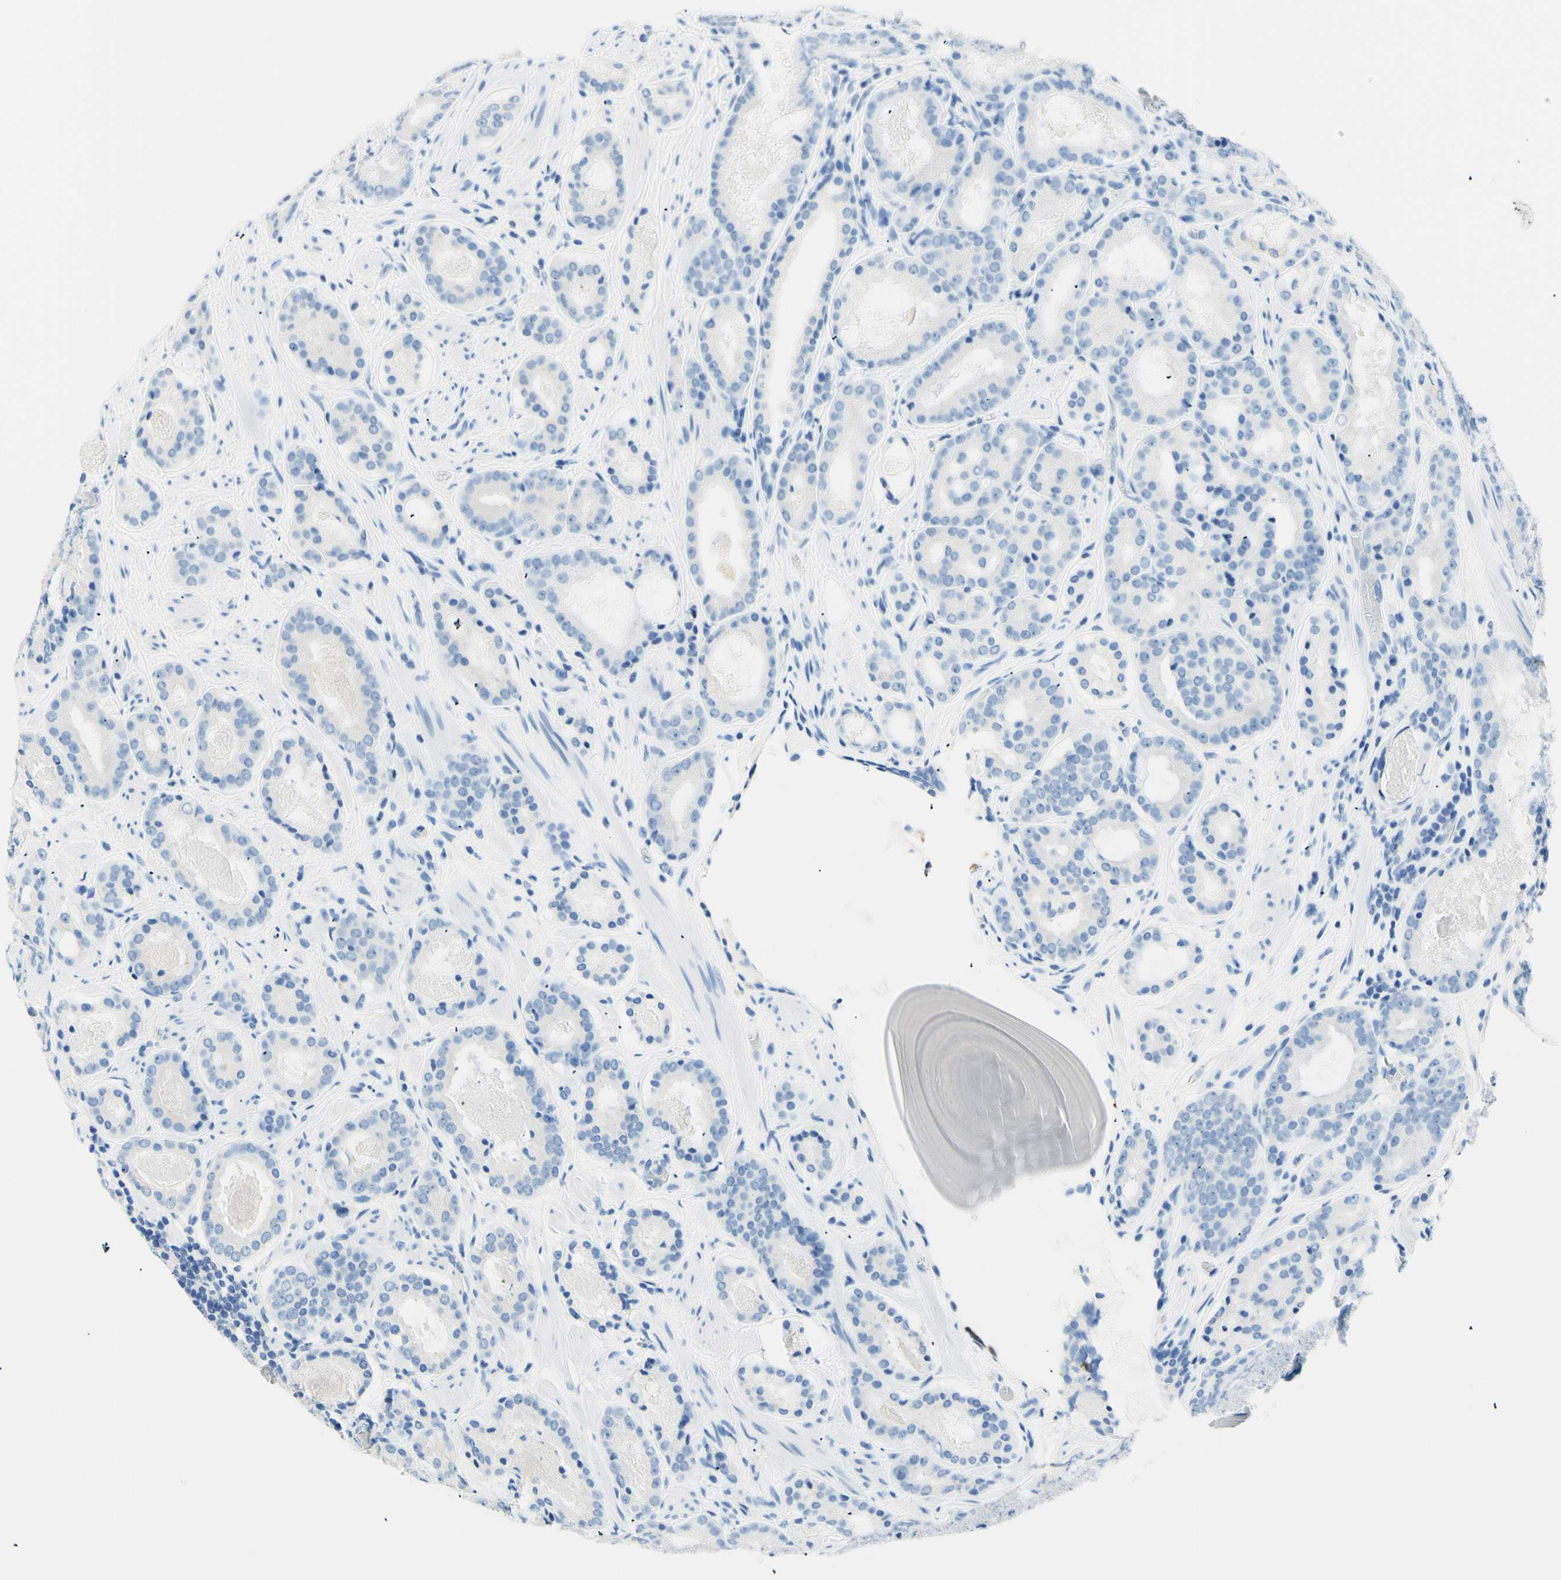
{"staining": {"intensity": "negative", "quantity": "none", "location": "none"}, "tissue": "prostate cancer", "cell_type": "Tumor cells", "image_type": "cancer", "snomed": [{"axis": "morphology", "description": "Adenocarcinoma, Low grade"}, {"axis": "topography", "description": "Prostate"}], "caption": "Tumor cells show no significant protein expression in prostate cancer.", "gene": "HPCA", "patient": {"sex": "male", "age": 69}}